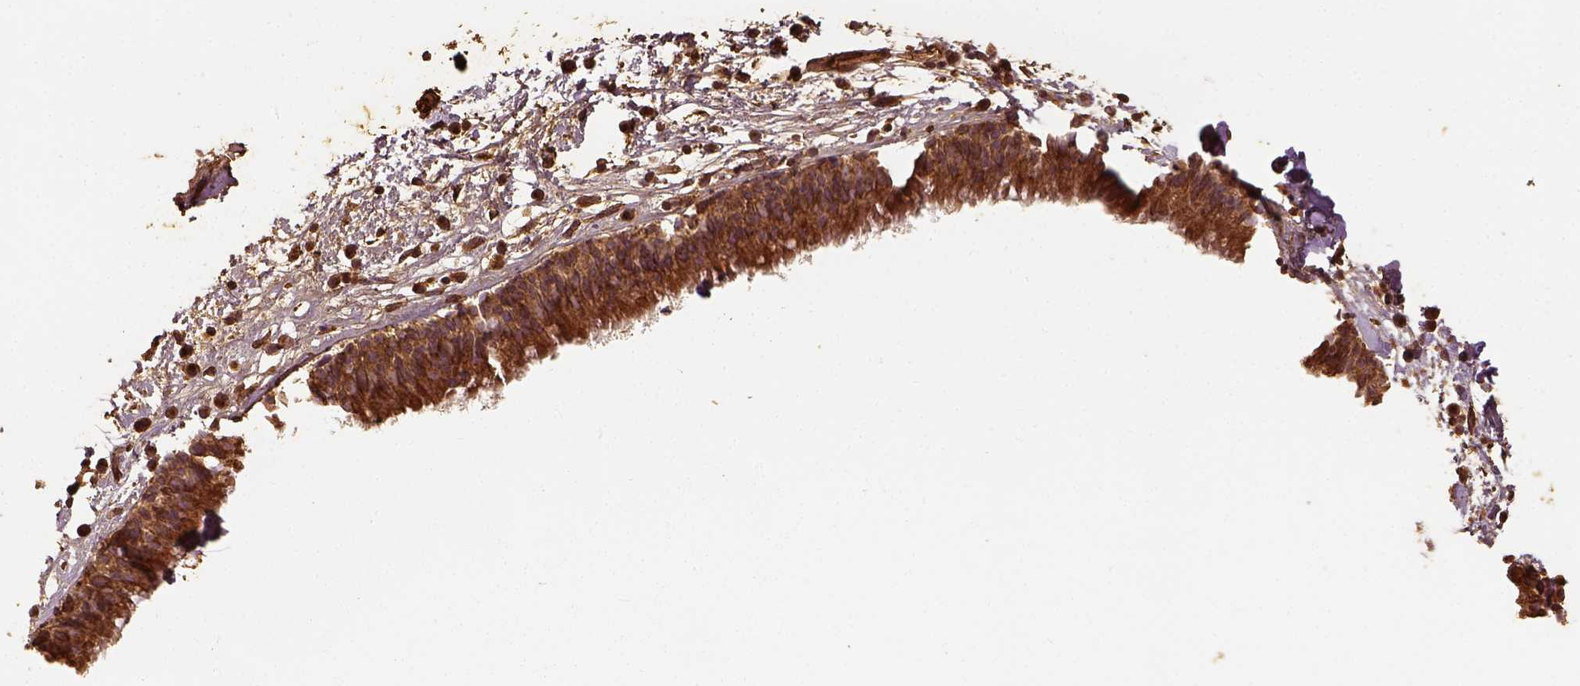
{"staining": {"intensity": "moderate", "quantity": ">75%", "location": "cytoplasmic/membranous"}, "tissue": "nasopharynx", "cell_type": "Respiratory epithelial cells", "image_type": "normal", "snomed": [{"axis": "morphology", "description": "Normal tissue, NOS"}, {"axis": "topography", "description": "Nasopharynx"}], "caption": "Nasopharynx stained with immunohistochemistry (IHC) reveals moderate cytoplasmic/membranous positivity in approximately >75% of respiratory epithelial cells.", "gene": "VEGFA", "patient": {"sex": "male", "age": 24}}